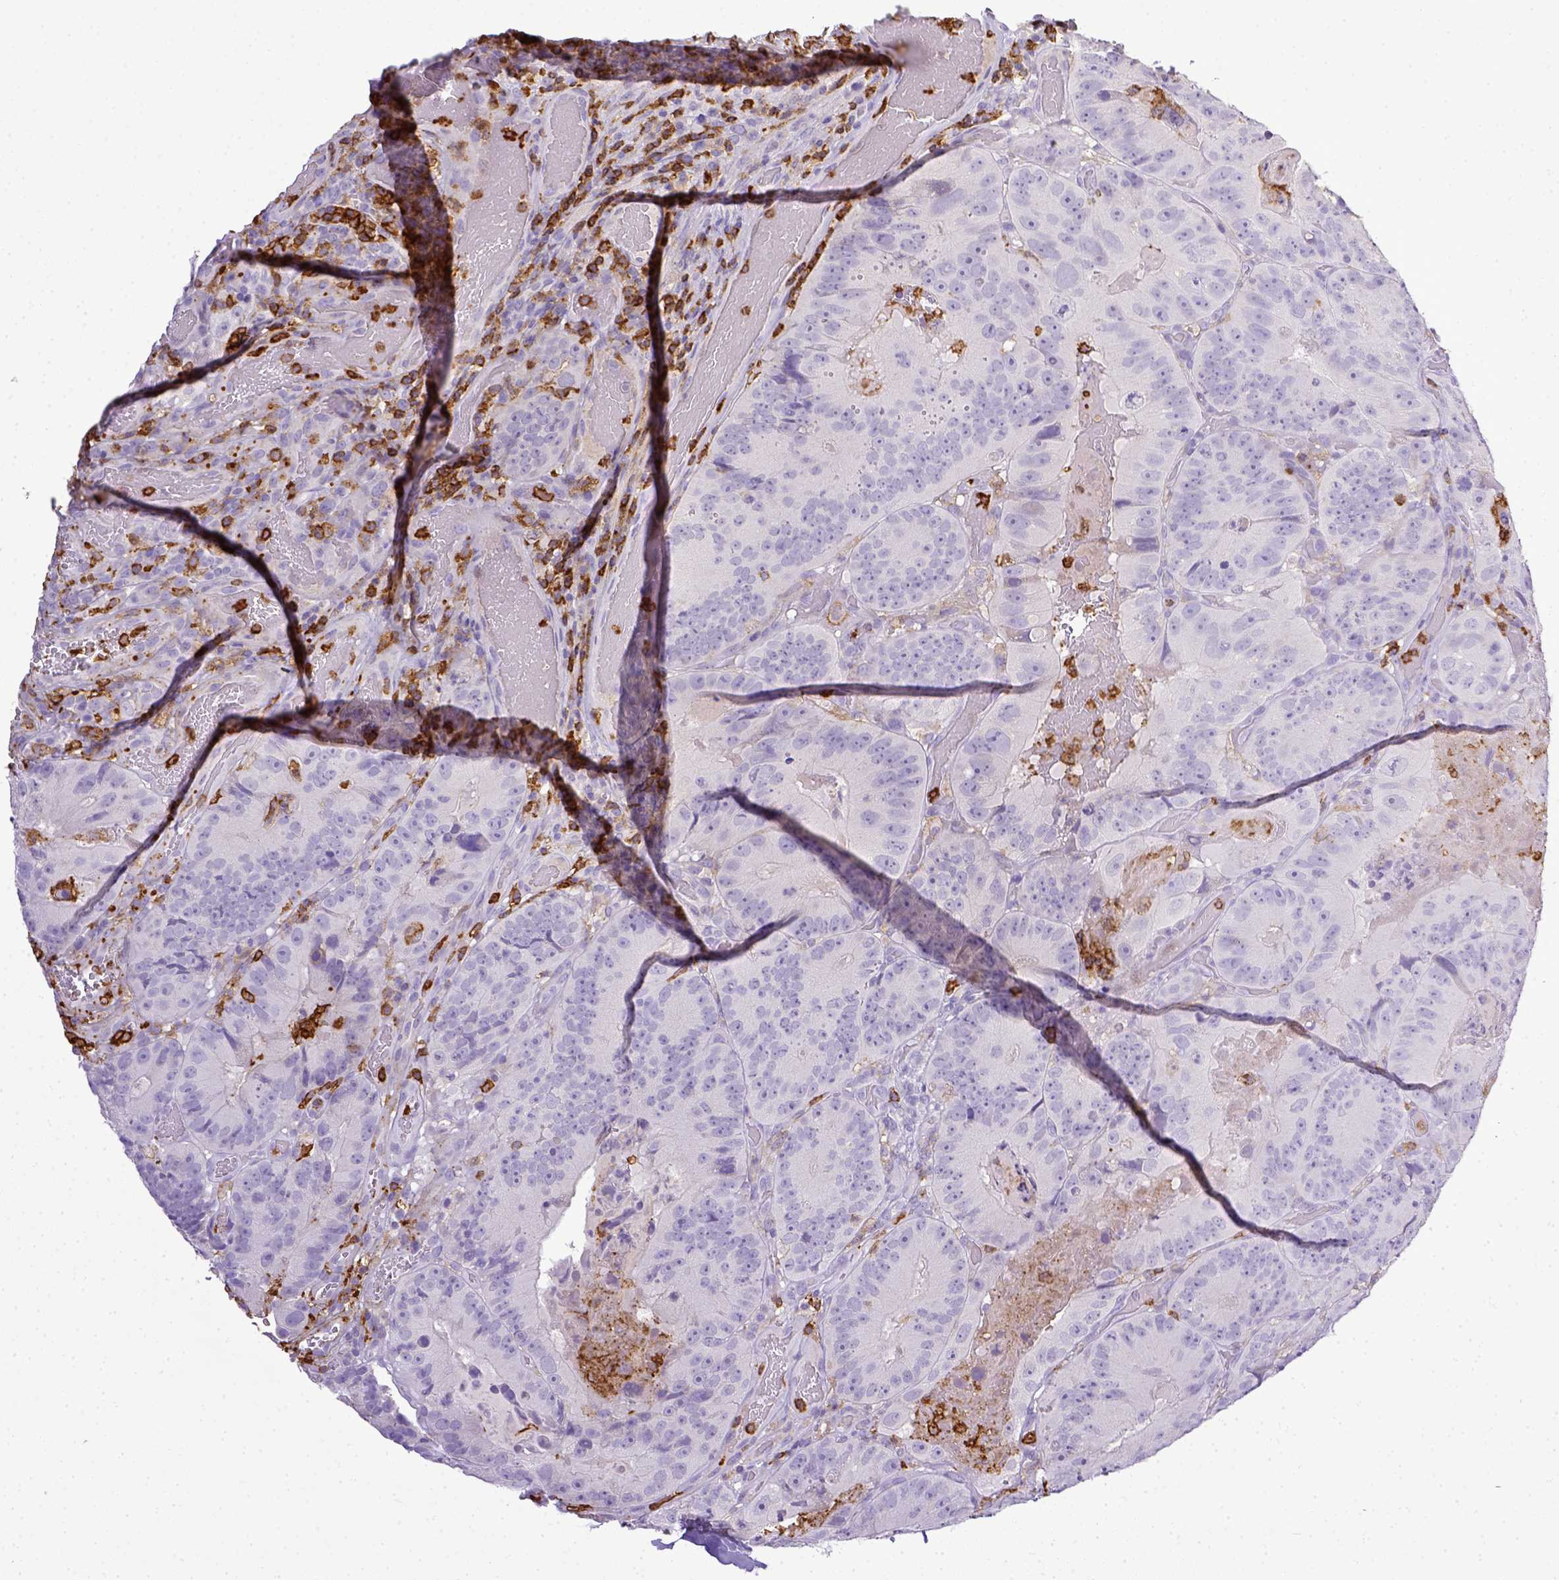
{"staining": {"intensity": "negative", "quantity": "none", "location": "none"}, "tissue": "colorectal cancer", "cell_type": "Tumor cells", "image_type": "cancer", "snomed": [{"axis": "morphology", "description": "Adenocarcinoma, NOS"}, {"axis": "topography", "description": "Colon"}], "caption": "This image is of colorectal adenocarcinoma stained with IHC to label a protein in brown with the nuclei are counter-stained blue. There is no positivity in tumor cells.", "gene": "ITGAM", "patient": {"sex": "female", "age": 86}}